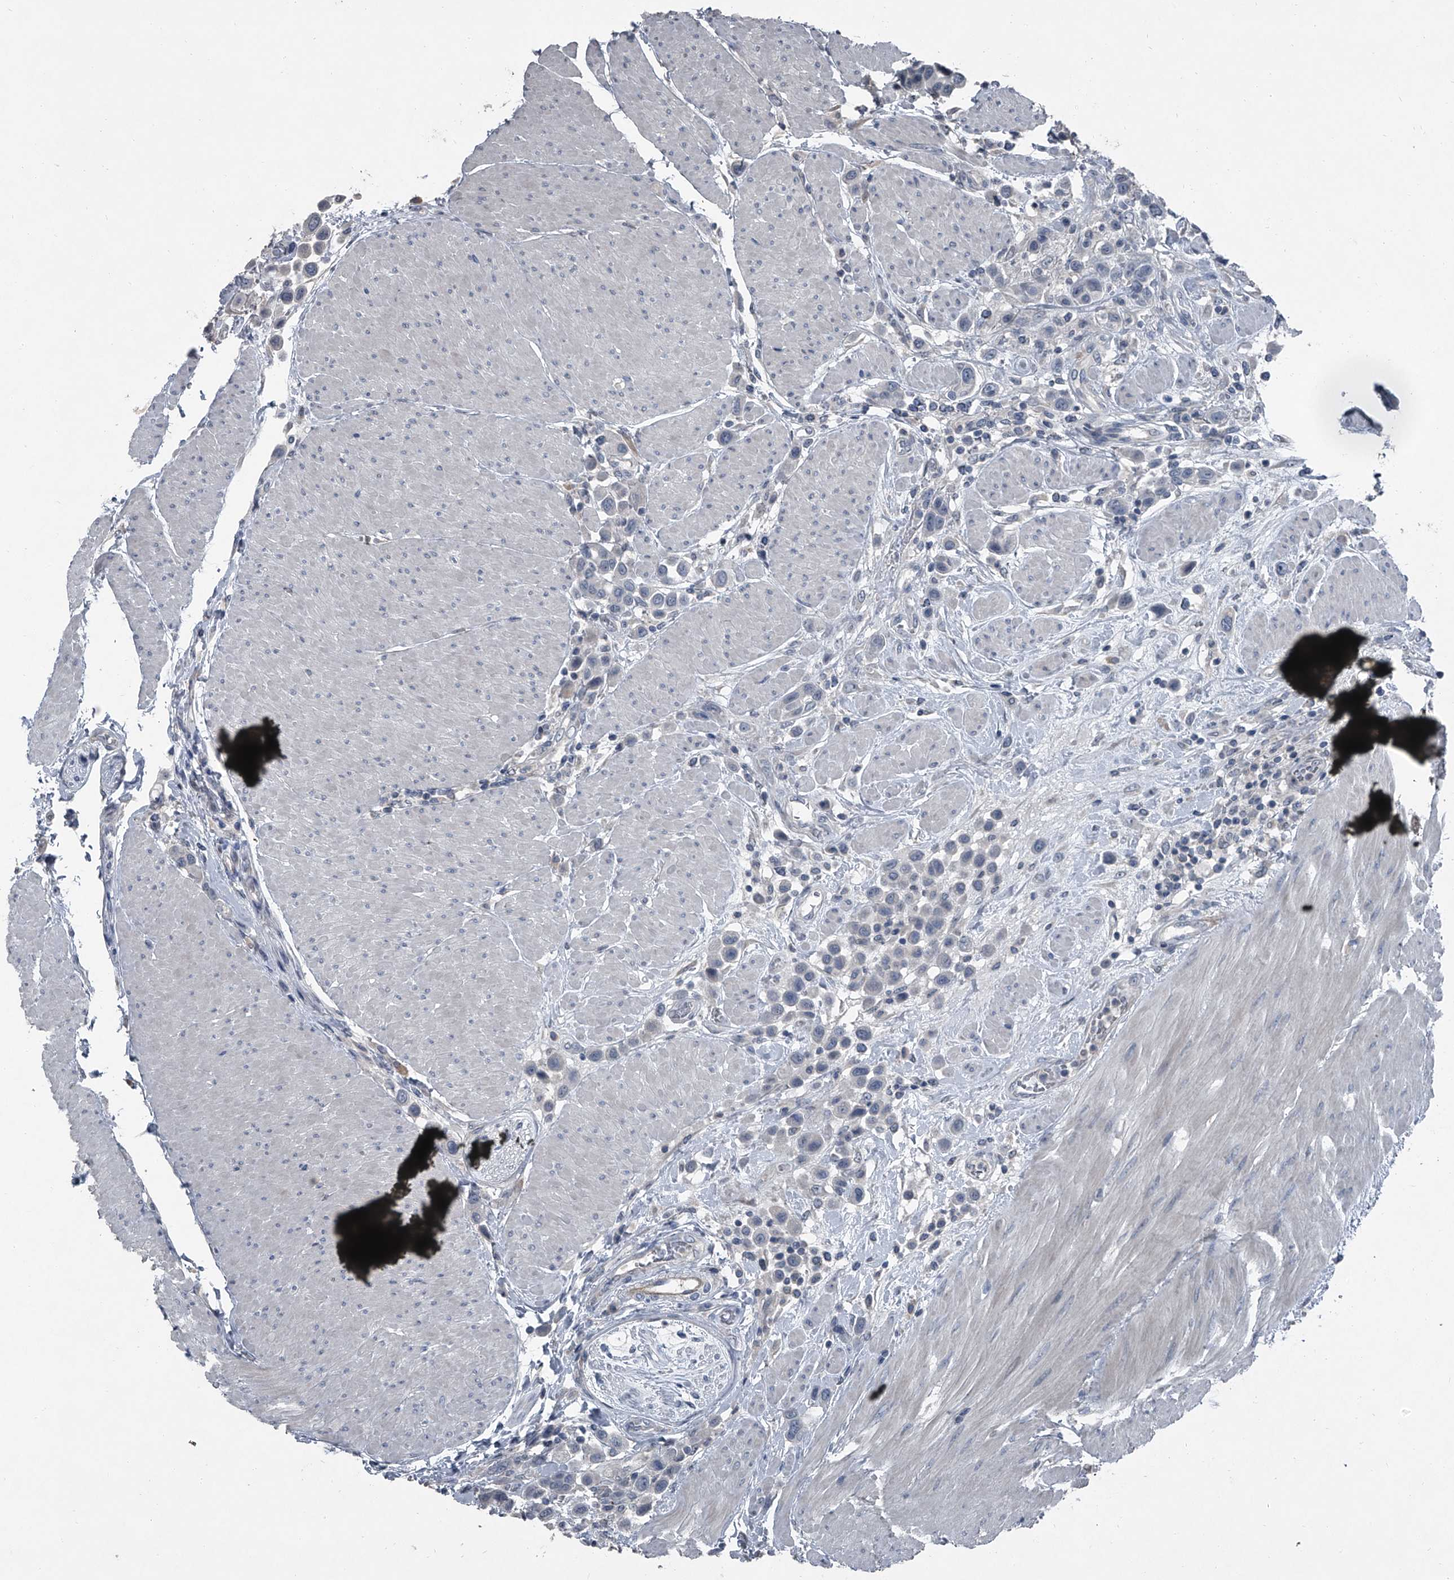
{"staining": {"intensity": "negative", "quantity": "none", "location": "none"}, "tissue": "urothelial cancer", "cell_type": "Tumor cells", "image_type": "cancer", "snomed": [{"axis": "morphology", "description": "Urothelial carcinoma, High grade"}, {"axis": "topography", "description": "Urinary bladder"}], "caption": "This histopathology image is of urothelial cancer stained with immunohistochemistry (IHC) to label a protein in brown with the nuclei are counter-stained blue. There is no positivity in tumor cells.", "gene": "HEPHL1", "patient": {"sex": "male", "age": 50}}